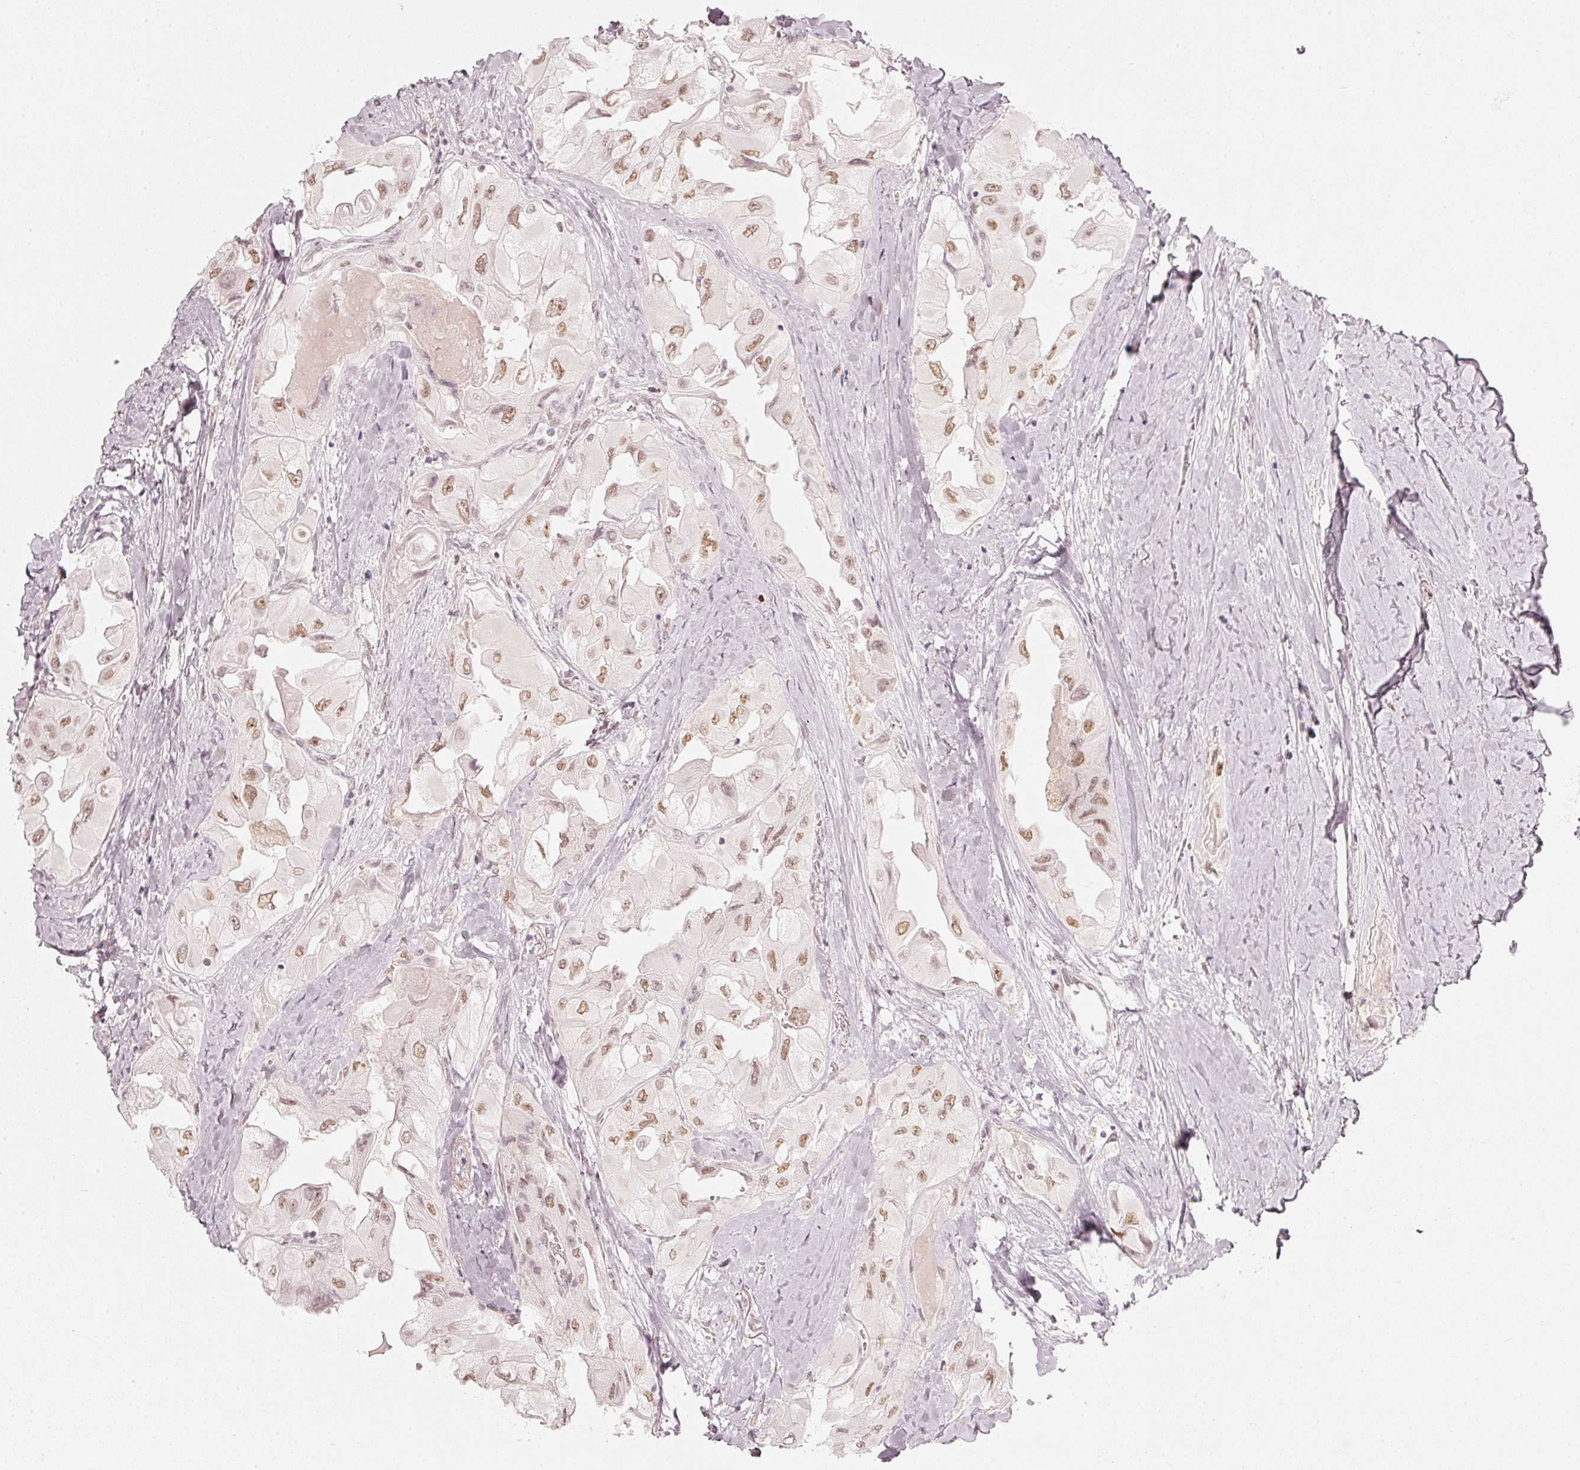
{"staining": {"intensity": "moderate", "quantity": ">75%", "location": "nuclear"}, "tissue": "thyroid cancer", "cell_type": "Tumor cells", "image_type": "cancer", "snomed": [{"axis": "morphology", "description": "Normal tissue, NOS"}, {"axis": "morphology", "description": "Papillary adenocarcinoma, NOS"}, {"axis": "topography", "description": "Thyroid gland"}], "caption": "Protein staining demonstrates moderate nuclear positivity in about >75% of tumor cells in thyroid cancer (papillary adenocarcinoma). The staining was performed using DAB to visualize the protein expression in brown, while the nuclei were stained in blue with hematoxylin (Magnification: 20x).", "gene": "PPP1R10", "patient": {"sex": "female", "age": 59}}